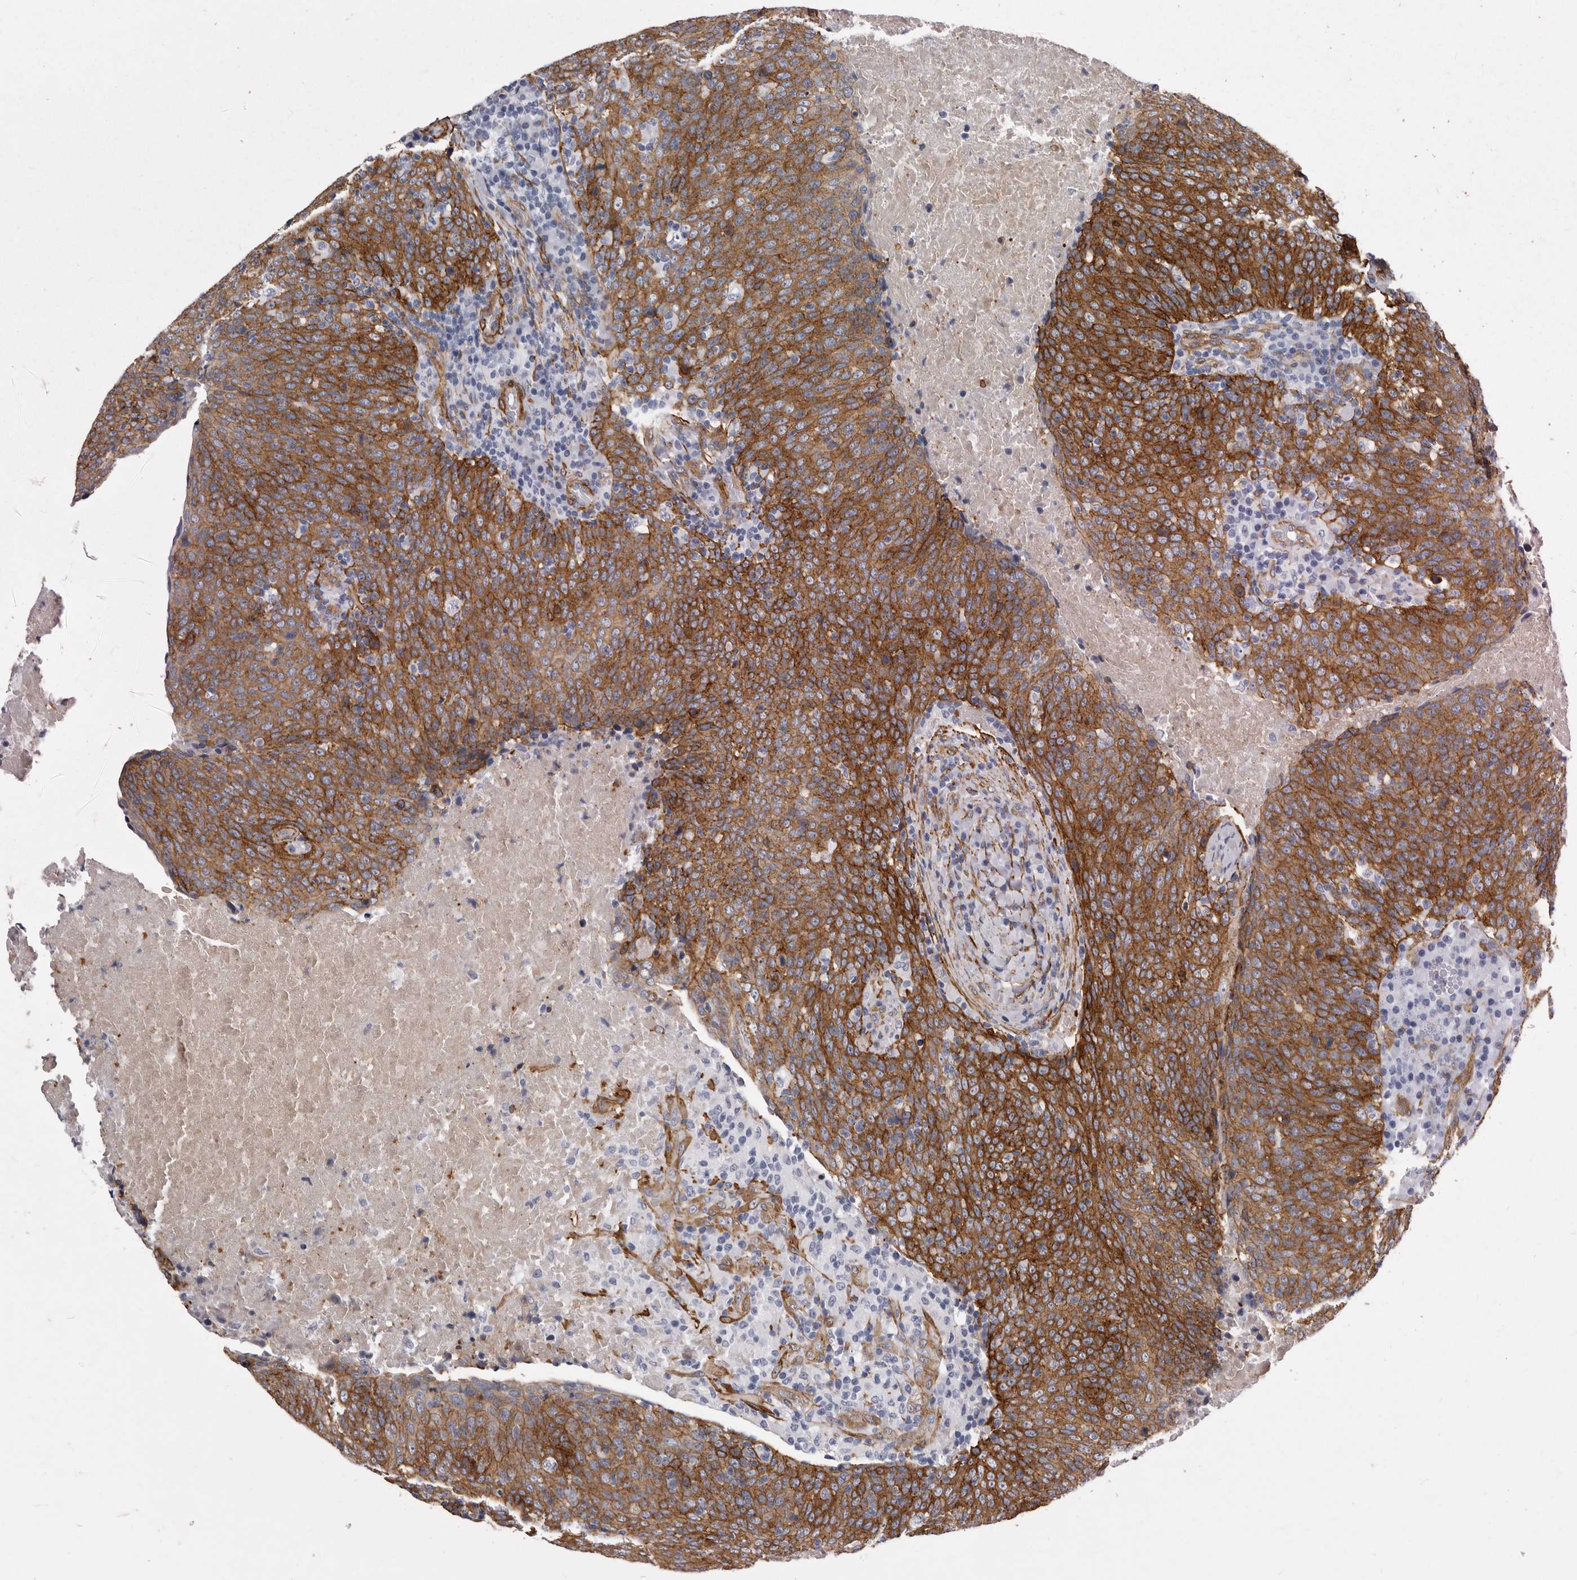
{"staining": {"intensity": "moderate", "quantity": ">75%", "location": "cytoplasmic/membranous"}, "tissue": "head and neck cancer", "cell_type": "Tumor cells", "image_type": "cancer", "snomed": [{"axis": "morphology", "description": "Squamous cell carcinoma, NOS"}, {"axis": "morphology", "description": "Squamous cell carcinoma, metastatic, NOS"}, {"axis": "topography", "description": "Lymph node"}, {"axis": "topography", "description": "Head-Neck"}], "caption": "A medium amount of moderate cytoplasmic/membranous positivity is identified in about >75% of tumor cells in head and neck cancer (metastatic squamous cell carcinoma) tissue.", "gene": "ENAH", "patient": {"sex": "male", "age": 62}}